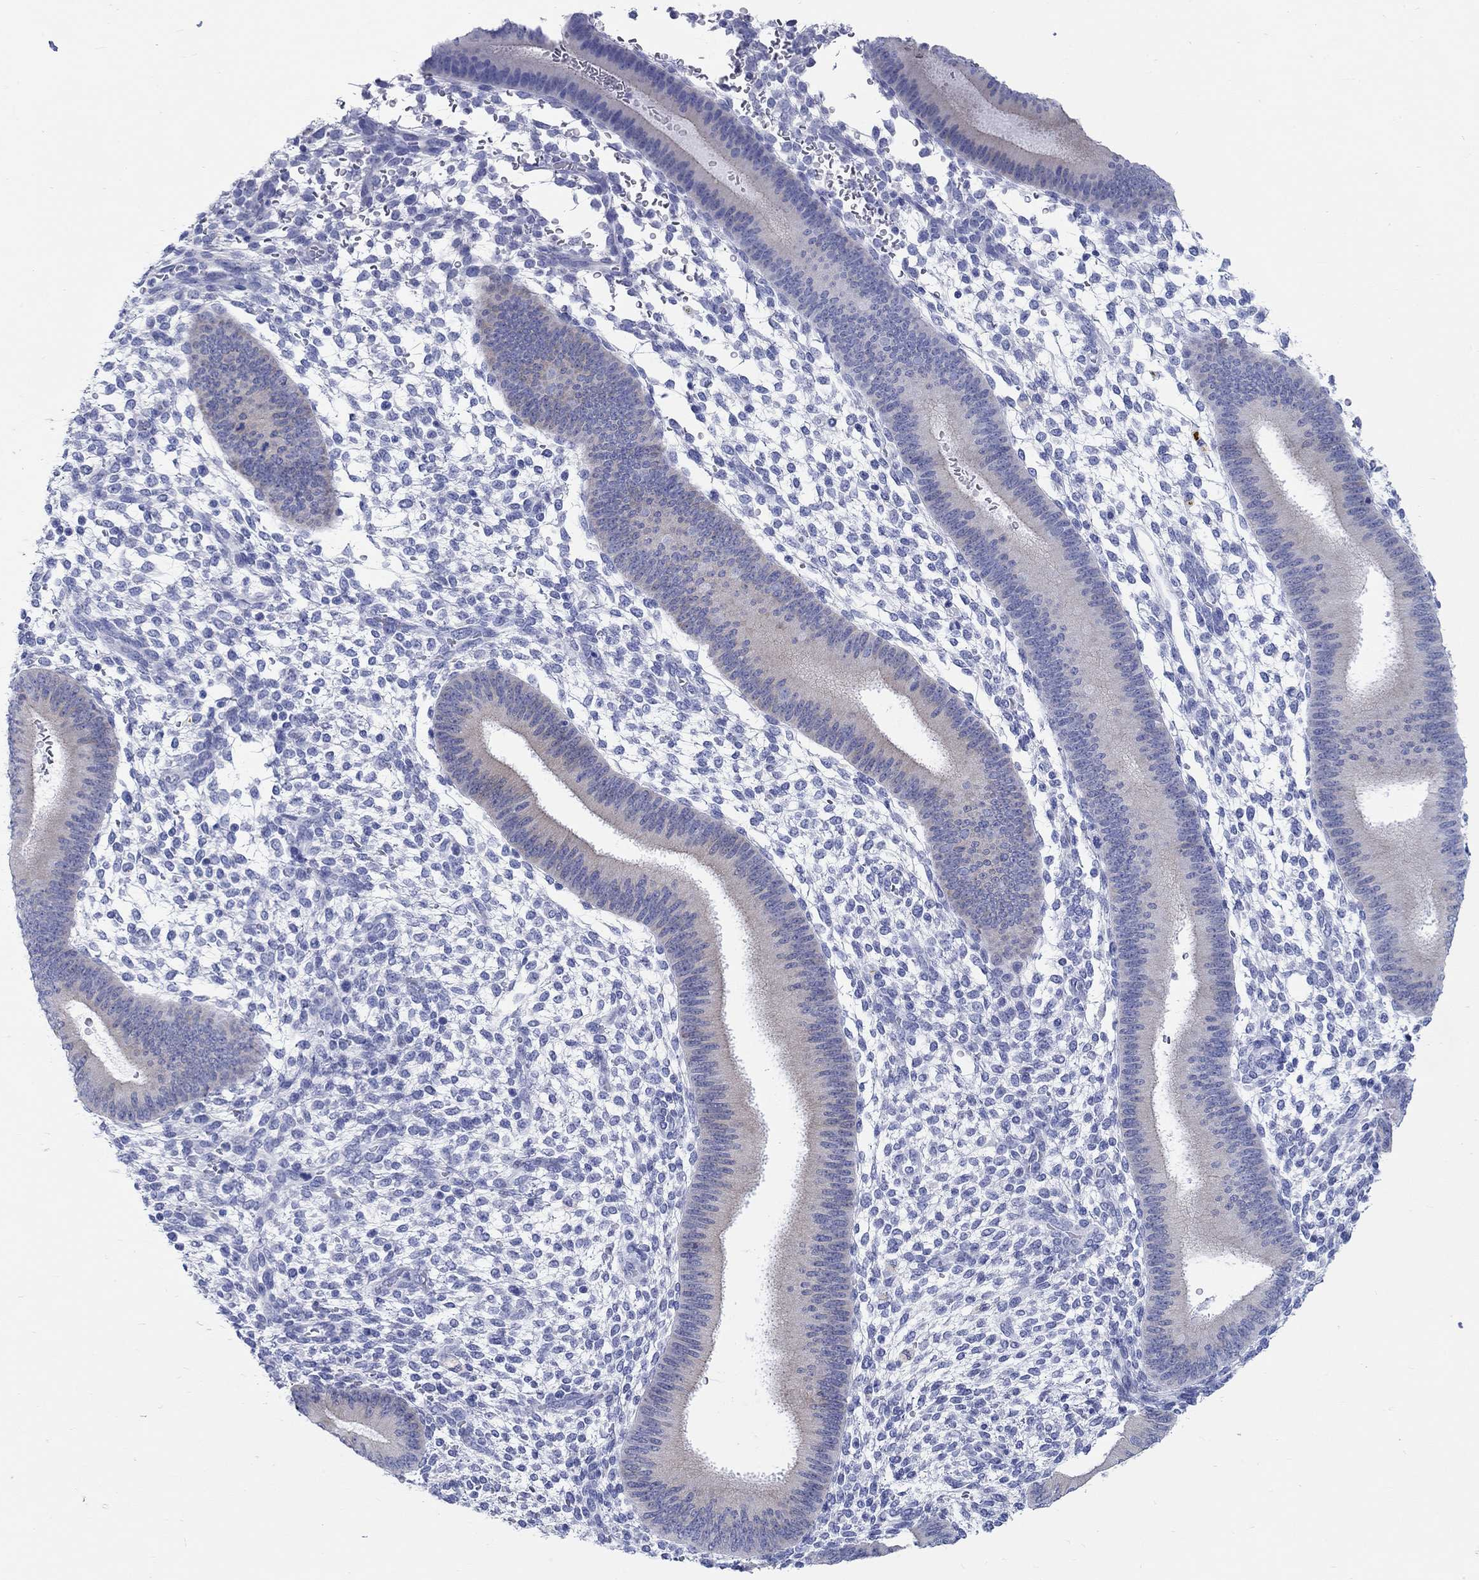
{"staining": {"intensity": "negative", "quantity": "none", "location": "none"}, "tissue": "endometrium", "cell_type": "Cells in endometrial stroma", "image_type": "normal", "snomed": [{"axis": "morphology", "description": "Normal tissue, NOS"}, {"axis": "topography", "description": "Endometrium"}], "caption": "DAB (3,3'-diaminobenzidine) immunohistochemical staining of unremarkable endometrium reveals no significant positivity in cells in endometrial stroma.", "gene": "RD3L", "patient": {"sex": "female", "age": 39}}